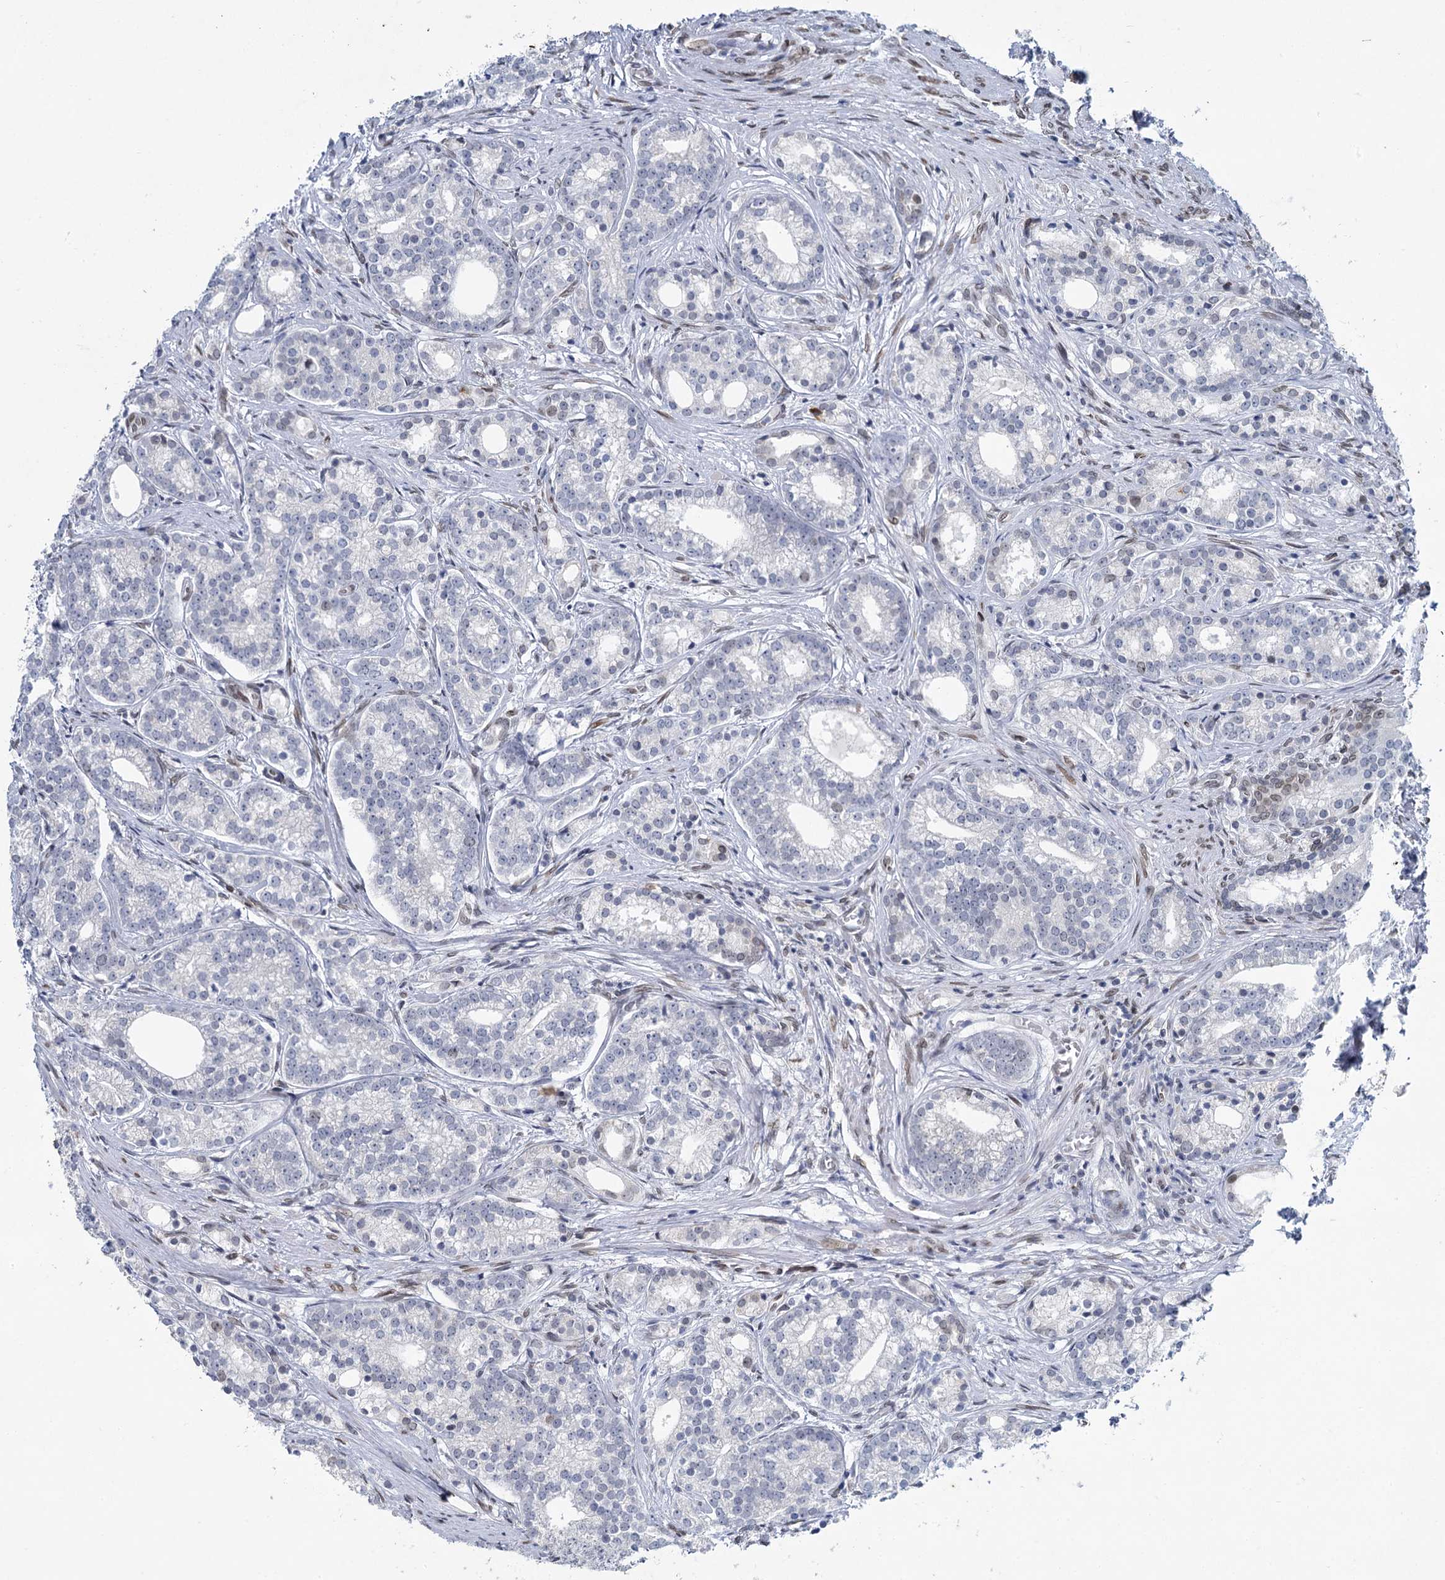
{"staining": {"intensity": "negative", "quantity": "none", "location": "none"}, "tissue": "prostate cancer", "cell_type": "Tumor cells", "image_type": "cancer", "snomed": [{"axis": "morphology", "description": "Adenocarcinoma, Low grade"}, {"axis": "topography", "description": "Prostate"}], "caption": "Immunohistochemistry (IHC) of human prostate low-grade adenocarcinoma displays no positivity in tumor cells.", "gene": "PRSS35", "patient": {"sex": "male", "age": 71}}